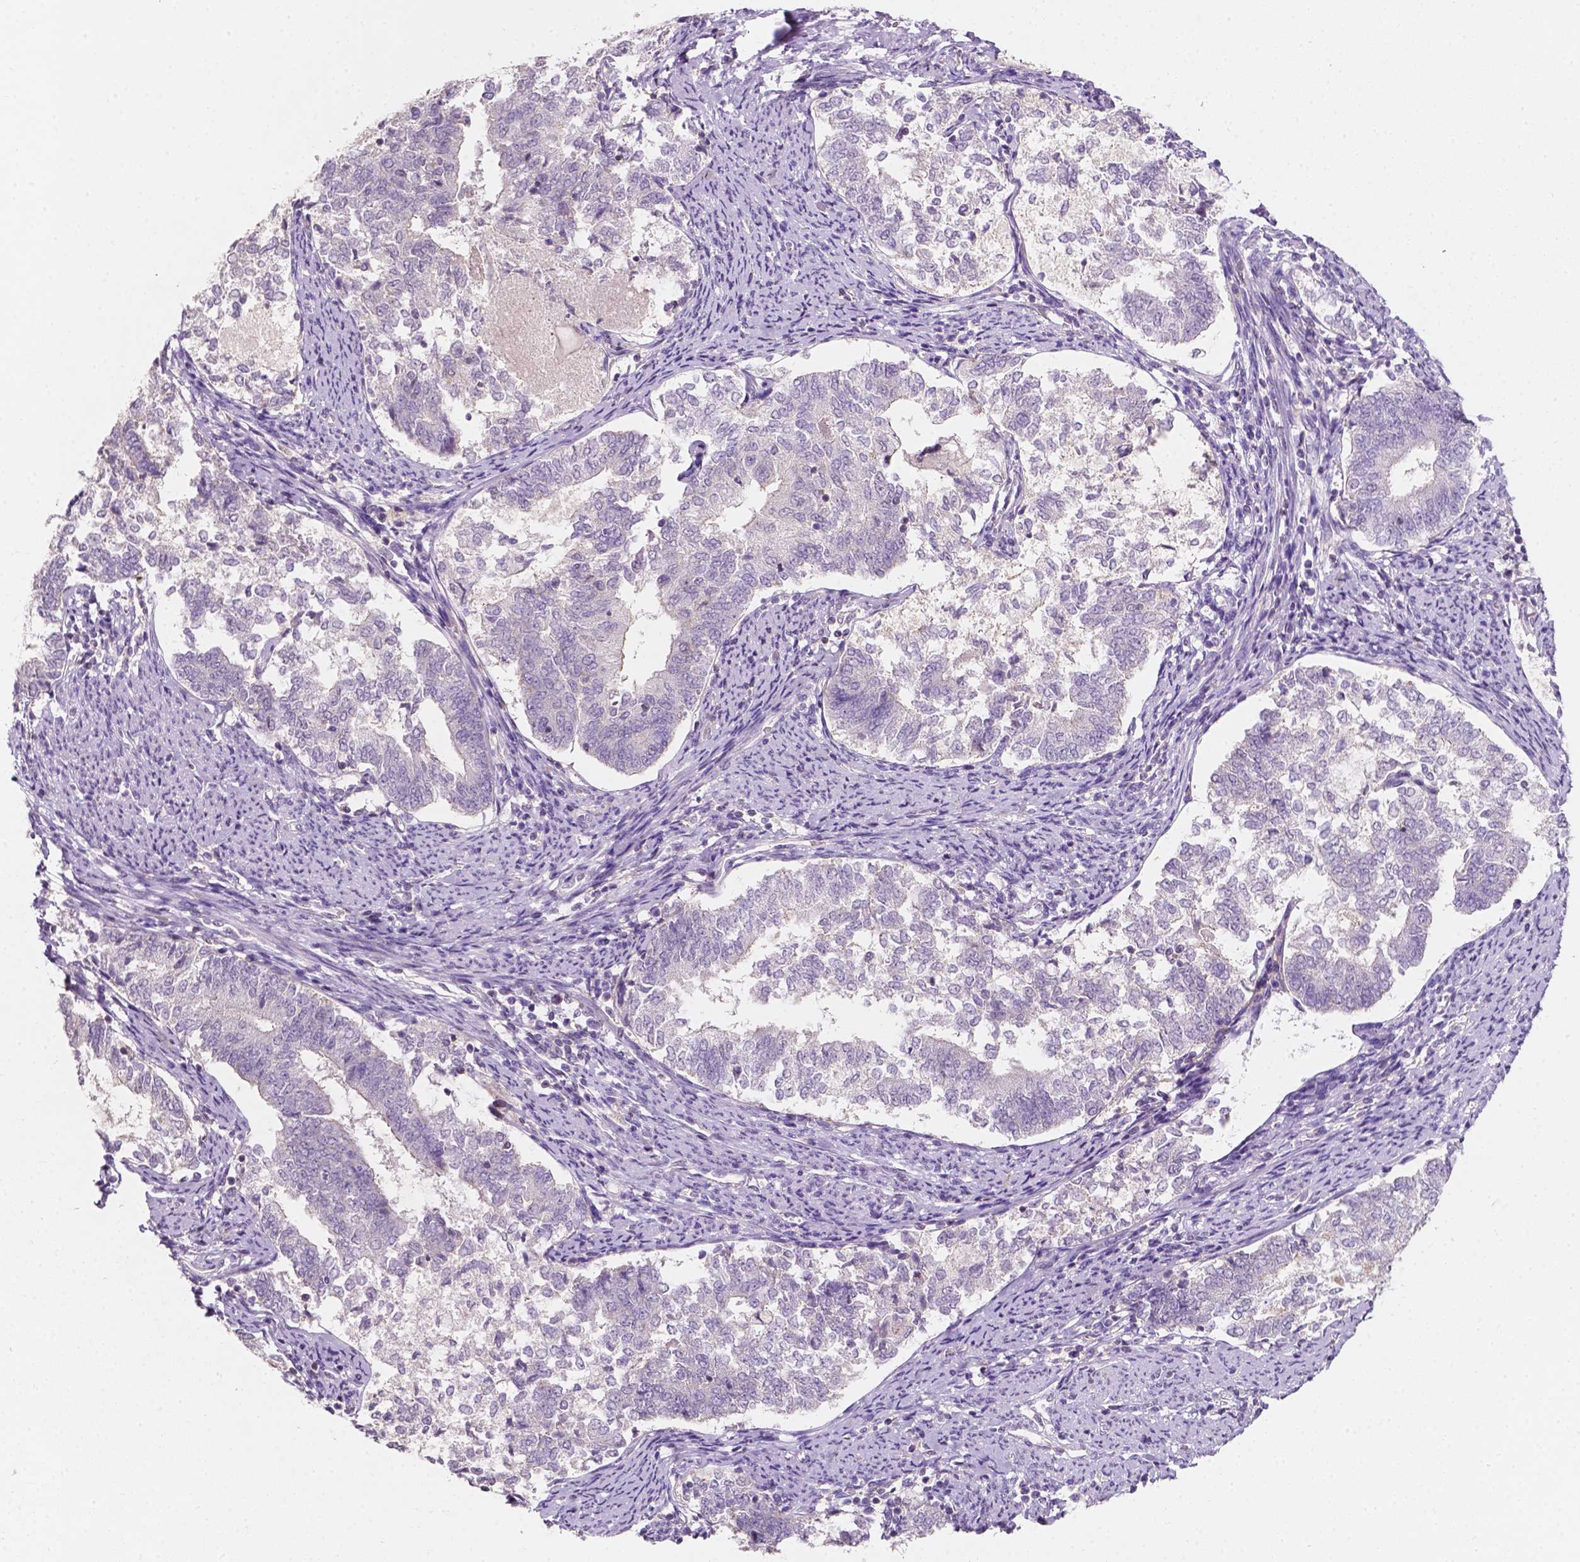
{"staining": {"intensity": "negative", "quantity": "none", "location": "none"}, "tissue": "endometrial cancer", "cell_type": "Tumor cells", "image_type": "cancer", "snomed": [{"axis": "morphology", "description": "Adenocarcinoma, NOS"}, {"axis": "topography", "description": "Endometrium"}], "caption": "DAB (3,3'-diaminobenzidine) immunohistochemical staining of human endometrial cancer (adenocarcinoma) displays no significant expression in tumor cells. (DAB (3,3'-diaminobenzidine) immunohistochemistry with hematoxylin counter stain).", "gene": "EGFR", "patient": {"sex": "female", "age": 65}}